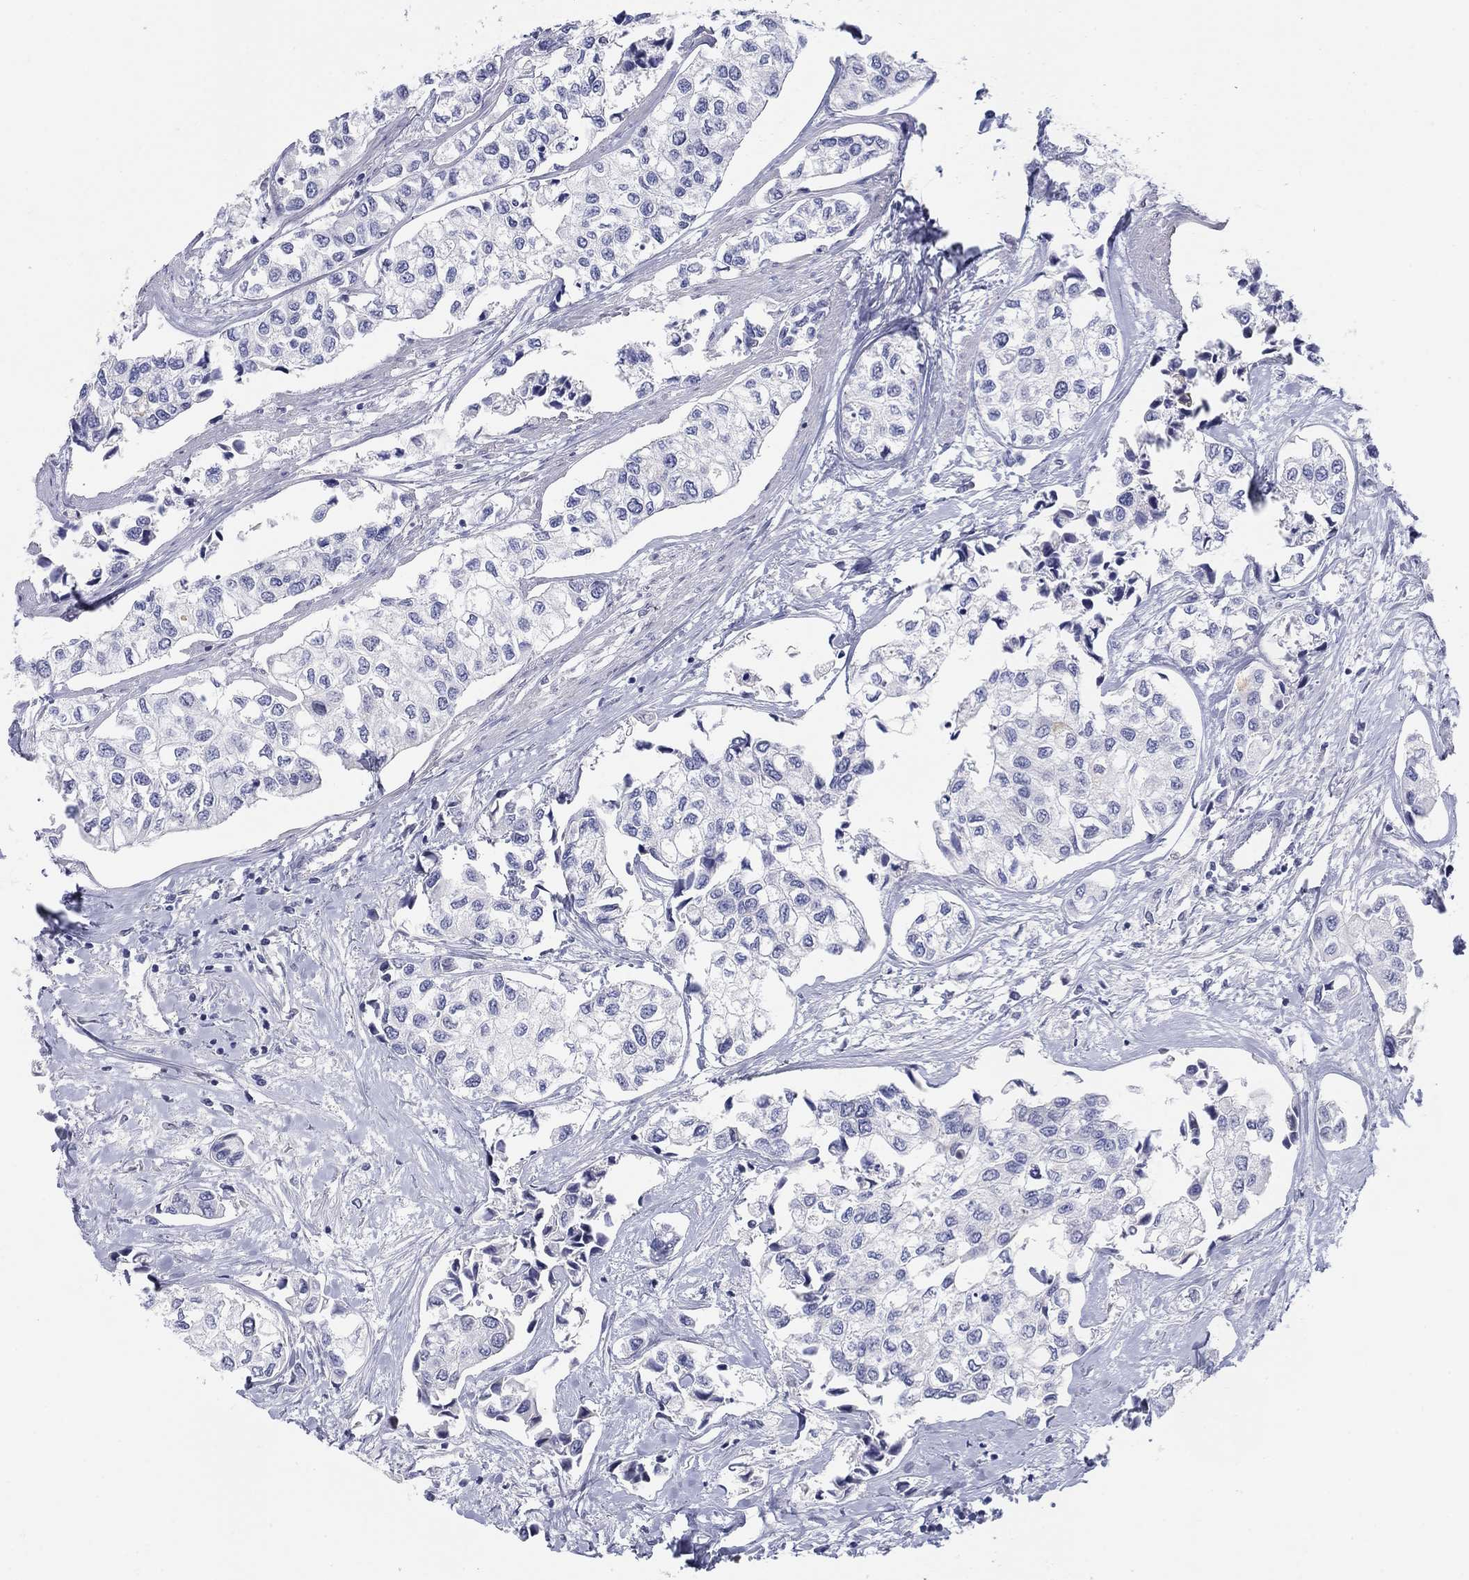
{"staining": {"intensity": "negative", "quantity": "none", "location": "none"}, "tissue": "urothelial cancer", "cell_type": "Tumor cells", "image_type": "cancer", "snomed": [{"axis": "morphology", "description": "Urothelial carcinoma, High grade"}, {"axis": "topography", "description": "Urinary bladder"}], "caption": "The immunohistochemistry (IHC) photomicrograph has no significant expression in tumor cells of urothelial cancer tissue.", "gene": "HEATR4", "patient": {"sex": "male", "age": 73}}